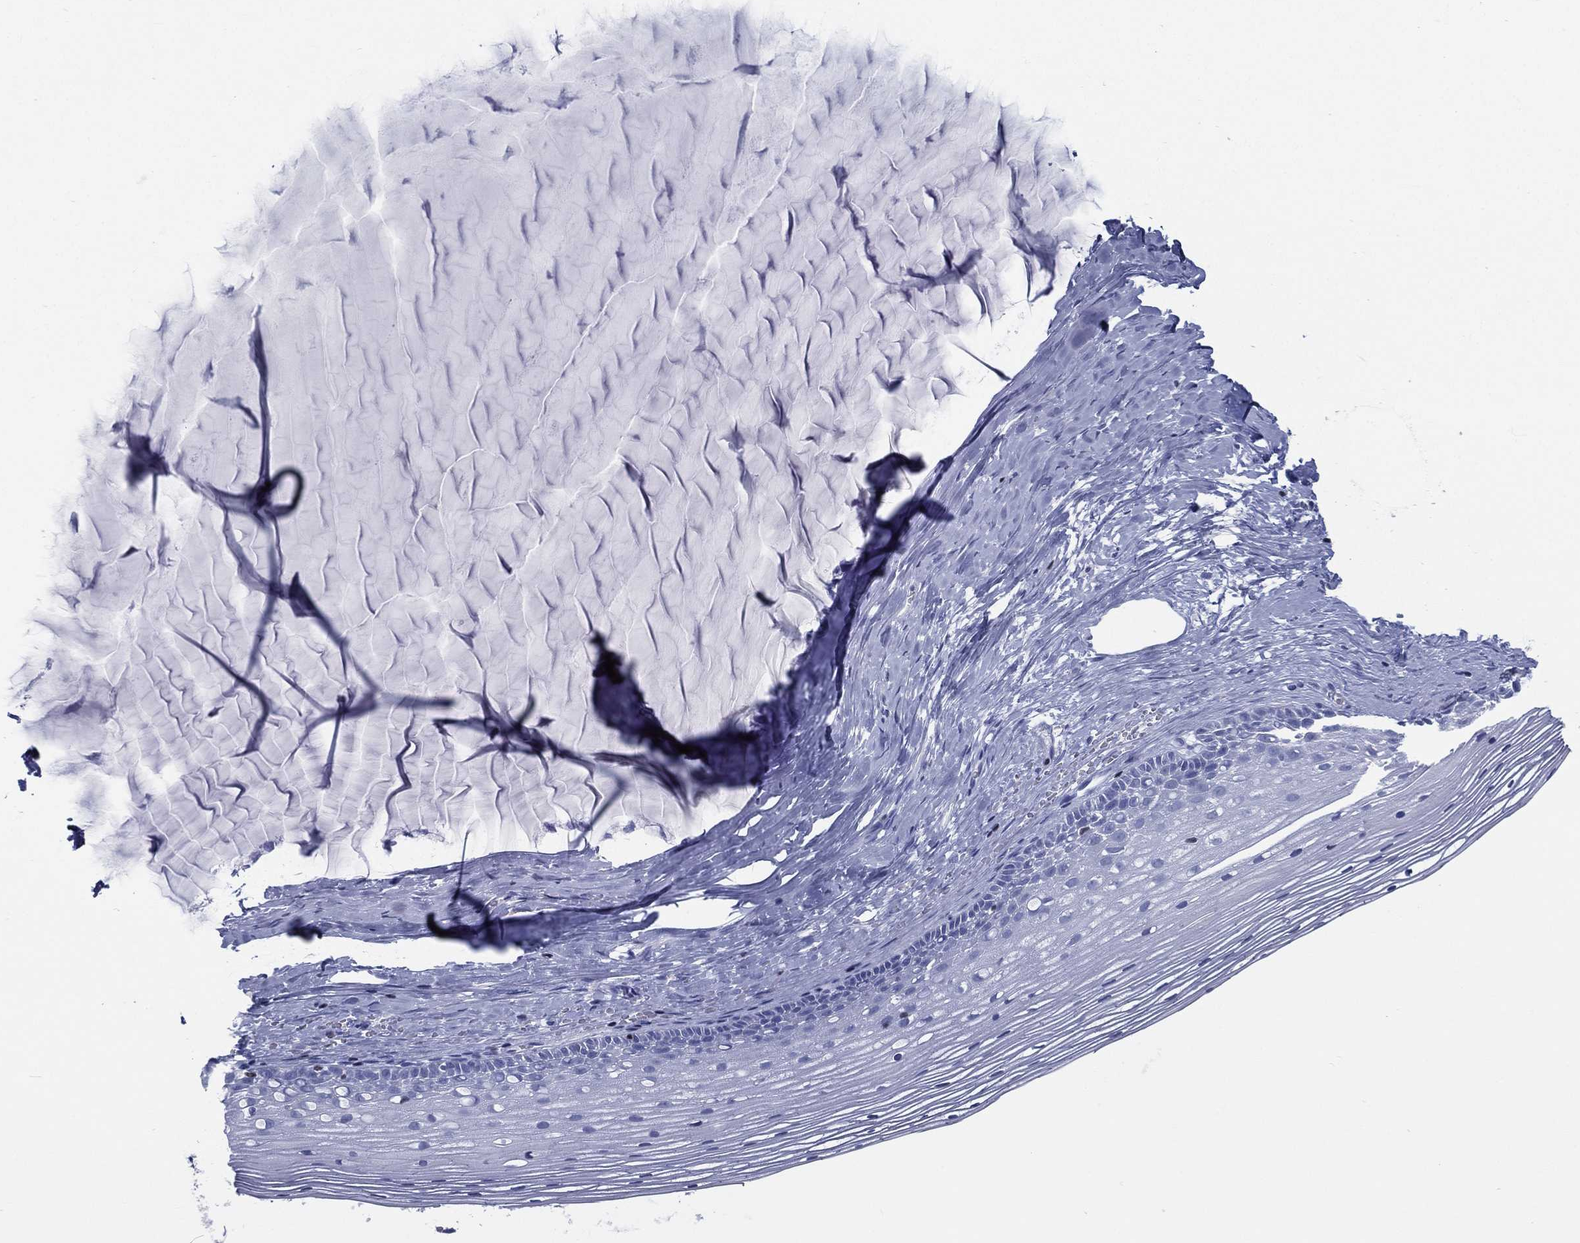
{"staining": {"intensity": "negative", "quantity": "none", "location": "none"}, "tissue": "cervix", "cell_type": "Glandular cells", "image_type": "normal", "snomed": [{"axis": "morphology", "description": "Normal tissue, NOS"}, {"axis": "topography", "description": "Cervix"}], "caption": "DAB immunohistochemical staining of benign human cervix exhibits no significant expression in glandular cells.", "gene": "PYHIN1", "patient": {"sex": "female", "age": 40}}